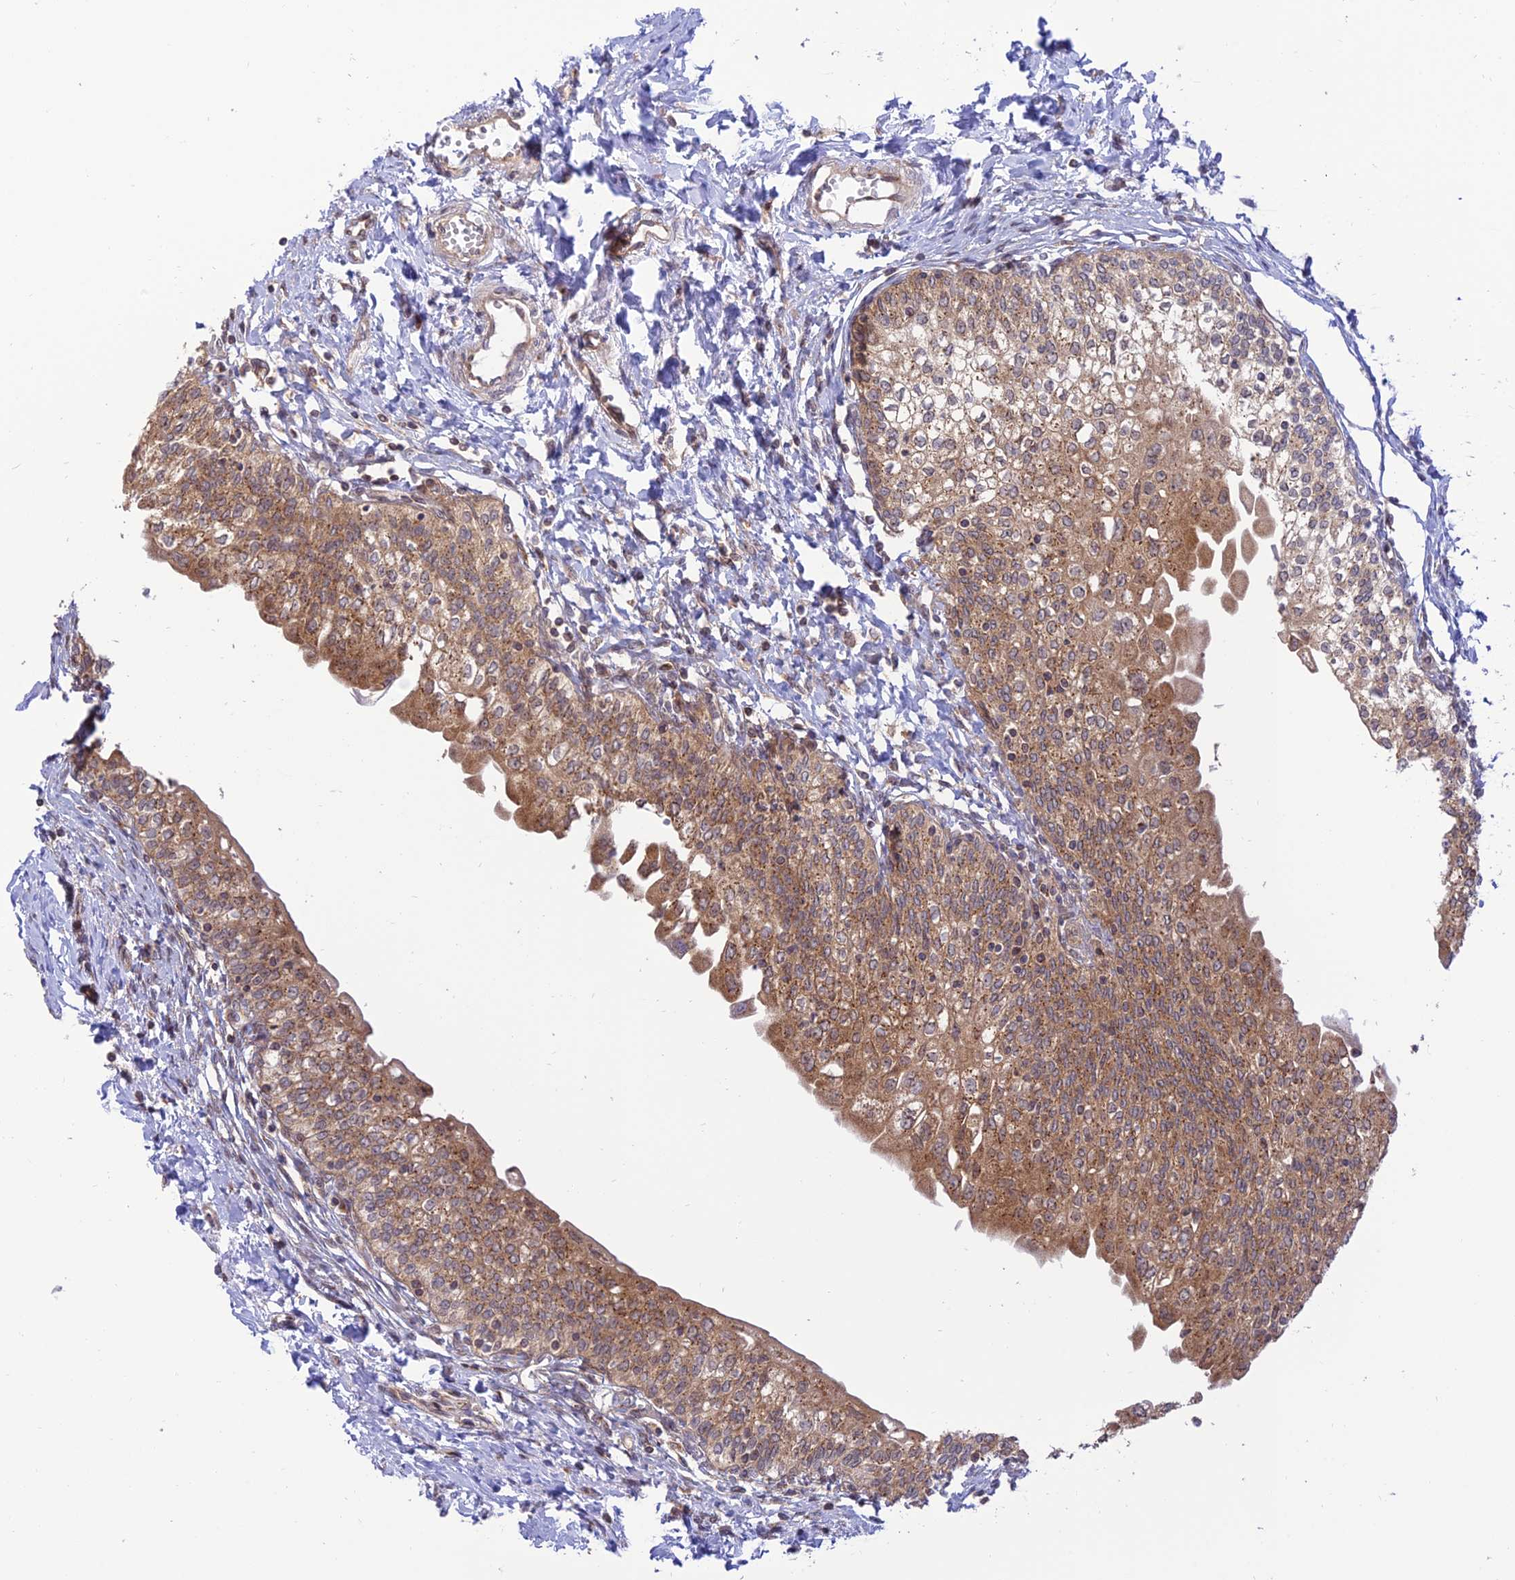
{"staining": {"intensity": "moderate", "quantity": ">75%", "location": "cytoplasmic/membranous"}, "tissue": "urinary bladder", "cell_type": "Urothelial cells", "image_type": "normal", "snomed": [{"axis": "morphology", "description": "Normal tissue, NOS"}, {"axis": "topography", "description": "Urinary bladder"}], "caption": "Immunohistochemical staining of unremarkable urinary bladder shows moderate cytoplasmic/membranous protein staining in approximately >75% of urothelial cells.", "gene": "GOLGA3", "patient": {"sex": "male", "age": 55}}